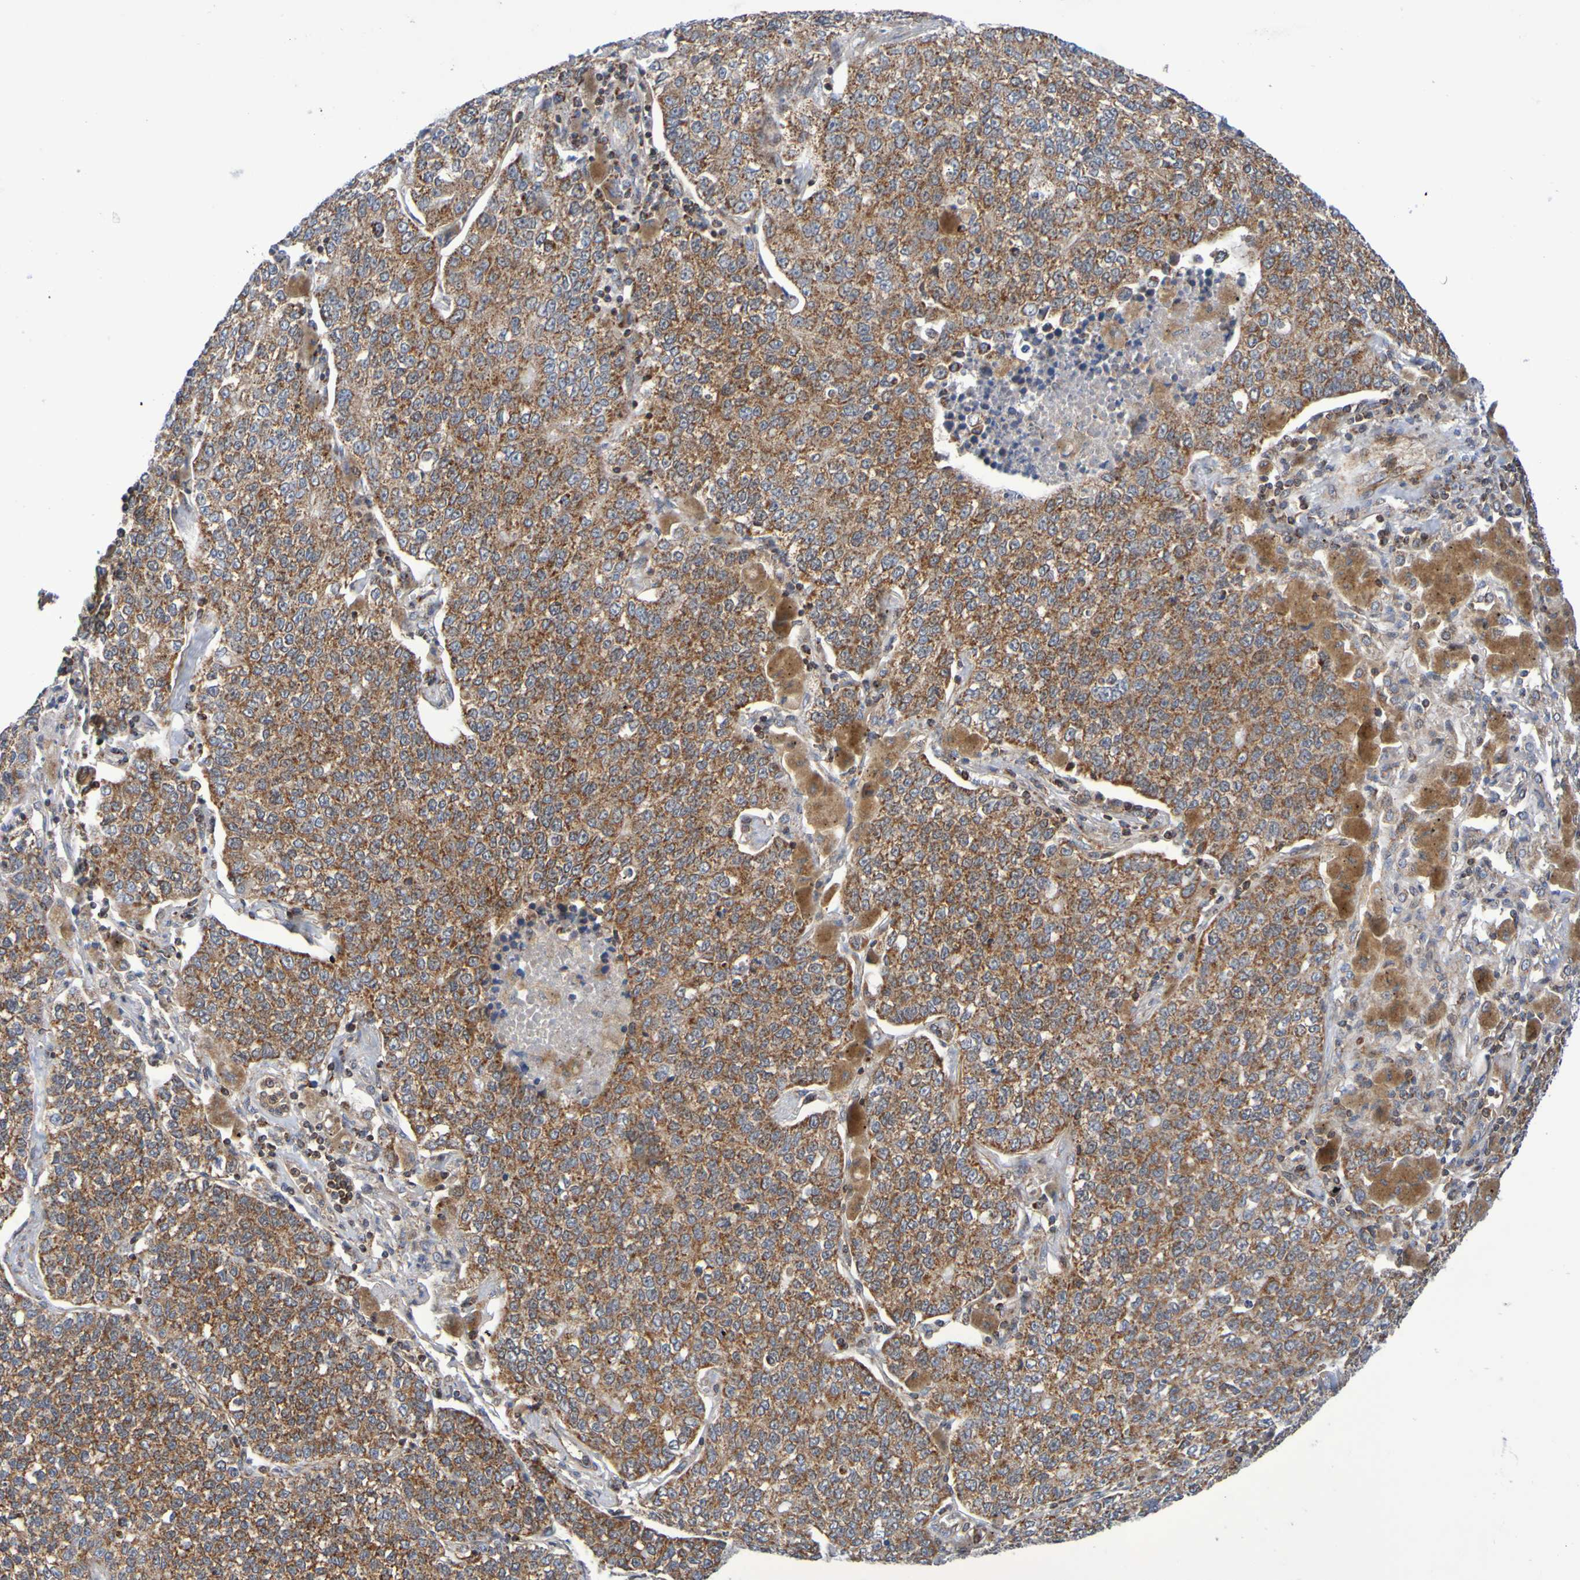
{"staining": {"intensity": "strong", "quantity": ">75%", "location": "cytoplasmic/membranous"}, "tissue": "lung cancer", "cell_type": "Tumor cells", "image_type": "cancer", "snomed": [{"axis": "morphology", "description": "Adenocarcinoma, NOS"}, {"axis": "topography", "description": "Lung"}], "caption": "Immunohistochemical staining of adenocarcinoma (lung) shows high levels of strong cytoplasmic/membranous protein staining in approximately >75% of tumor cells.", "gene": "CCDC51", "patient": {"sex": "male", "age": 49}}